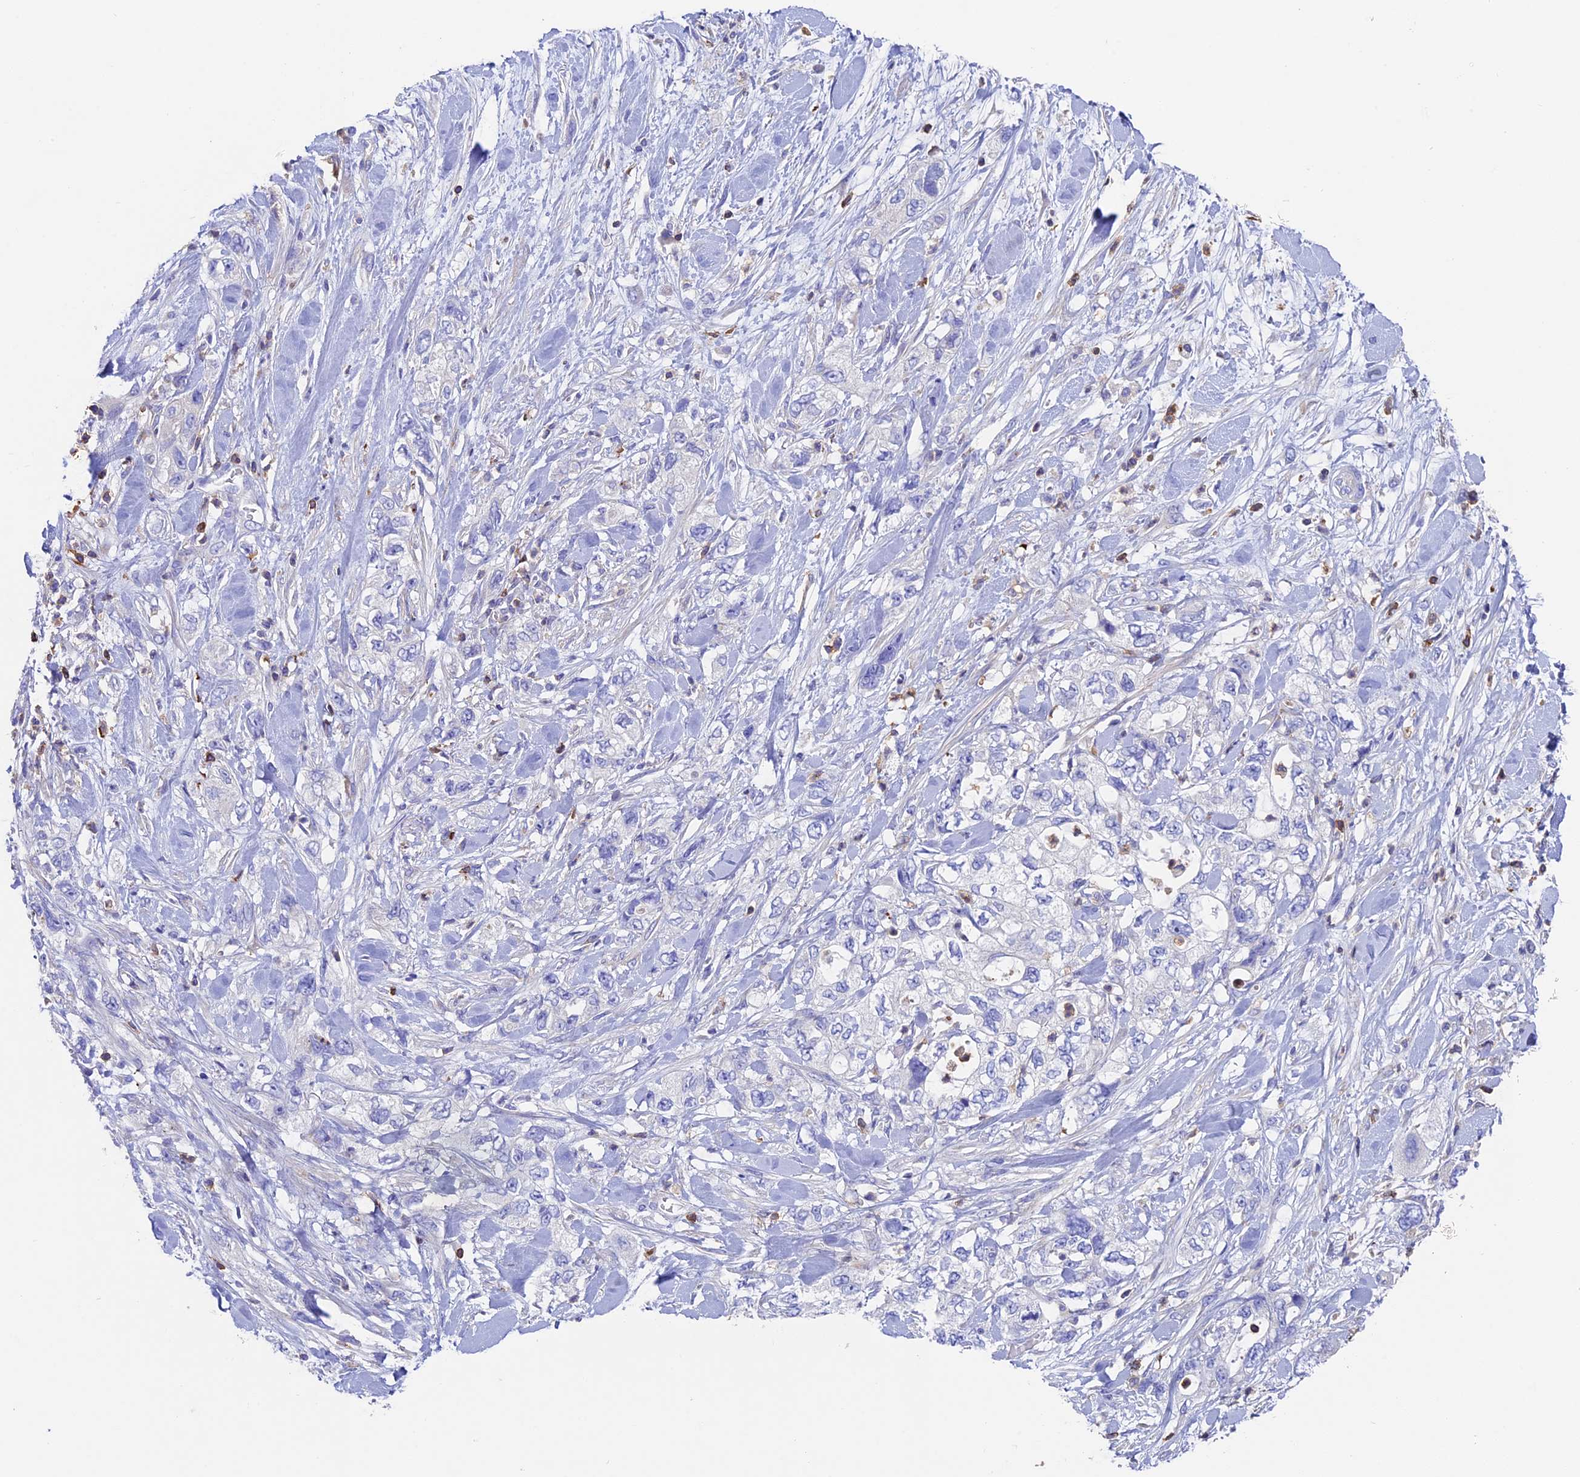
{"staining": {"intensity": "negative", "quantity": "none", "location": "none"}, "tissue": "pancreatic cancer", "cell_type": "Tumor cells", "image_type": "cancer", "snomed": [{"axis": "morphology", "description": "Adenocarcinoma, NOS"}, {"axis": "topography", "description": "Pancreas"}], "caption": "This micrograph is of pancreatic cancer stained with immunohistochemistry to label a protein in brown with the nuclei are counter-stained blue. There is no expression in tumor cells.", "gene": "ADAT1", "patient": {"sex": "female", "age": 73}}